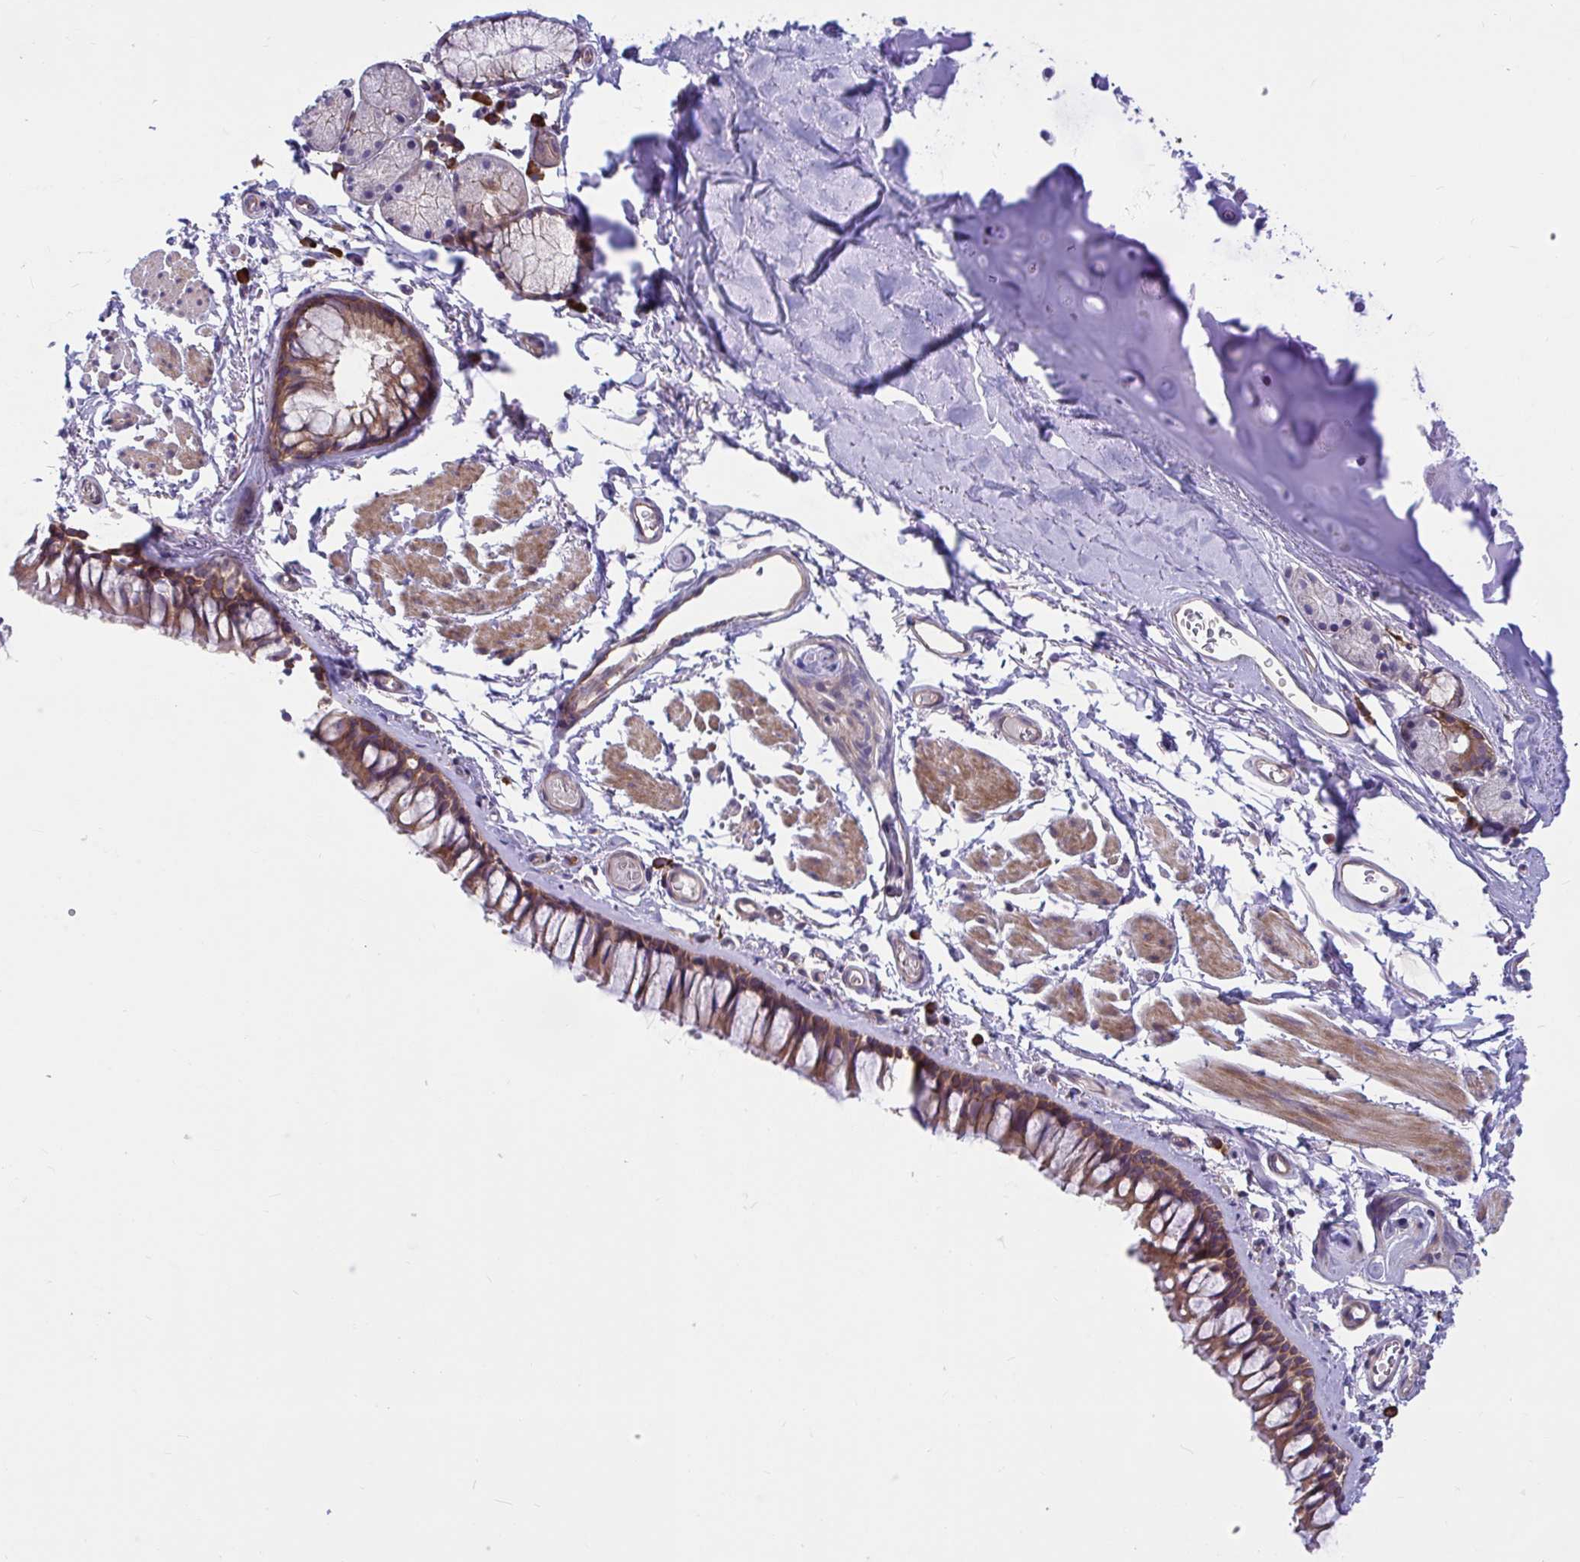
{"staining": {"intensity": "moderate", "quantity": ">75%", "location": "cytoplasmic/membranous"}, "tissue": "bronchus", "cell_type": "Respiratory epithelial cells", "image_type": "normal", "snomed": [{"axis": "morphology", "description": "Normal tissue, NOS"}, {"axis": "topography", "description": "Cartilage tissue"}, {"axis": "topography", "description": "Bronchus"}], "caption": "Immunohistochemical staining of normal bronchus exhibits medium levels of moderate cytoplasmic/membranous staining in approximately >75% of respiratory epithelial cells. (DAB IHC, brown staining for protein, blue staining for nuclei).", "gene": "WBP1", "patient": {"sex": "female", "age": 79}}